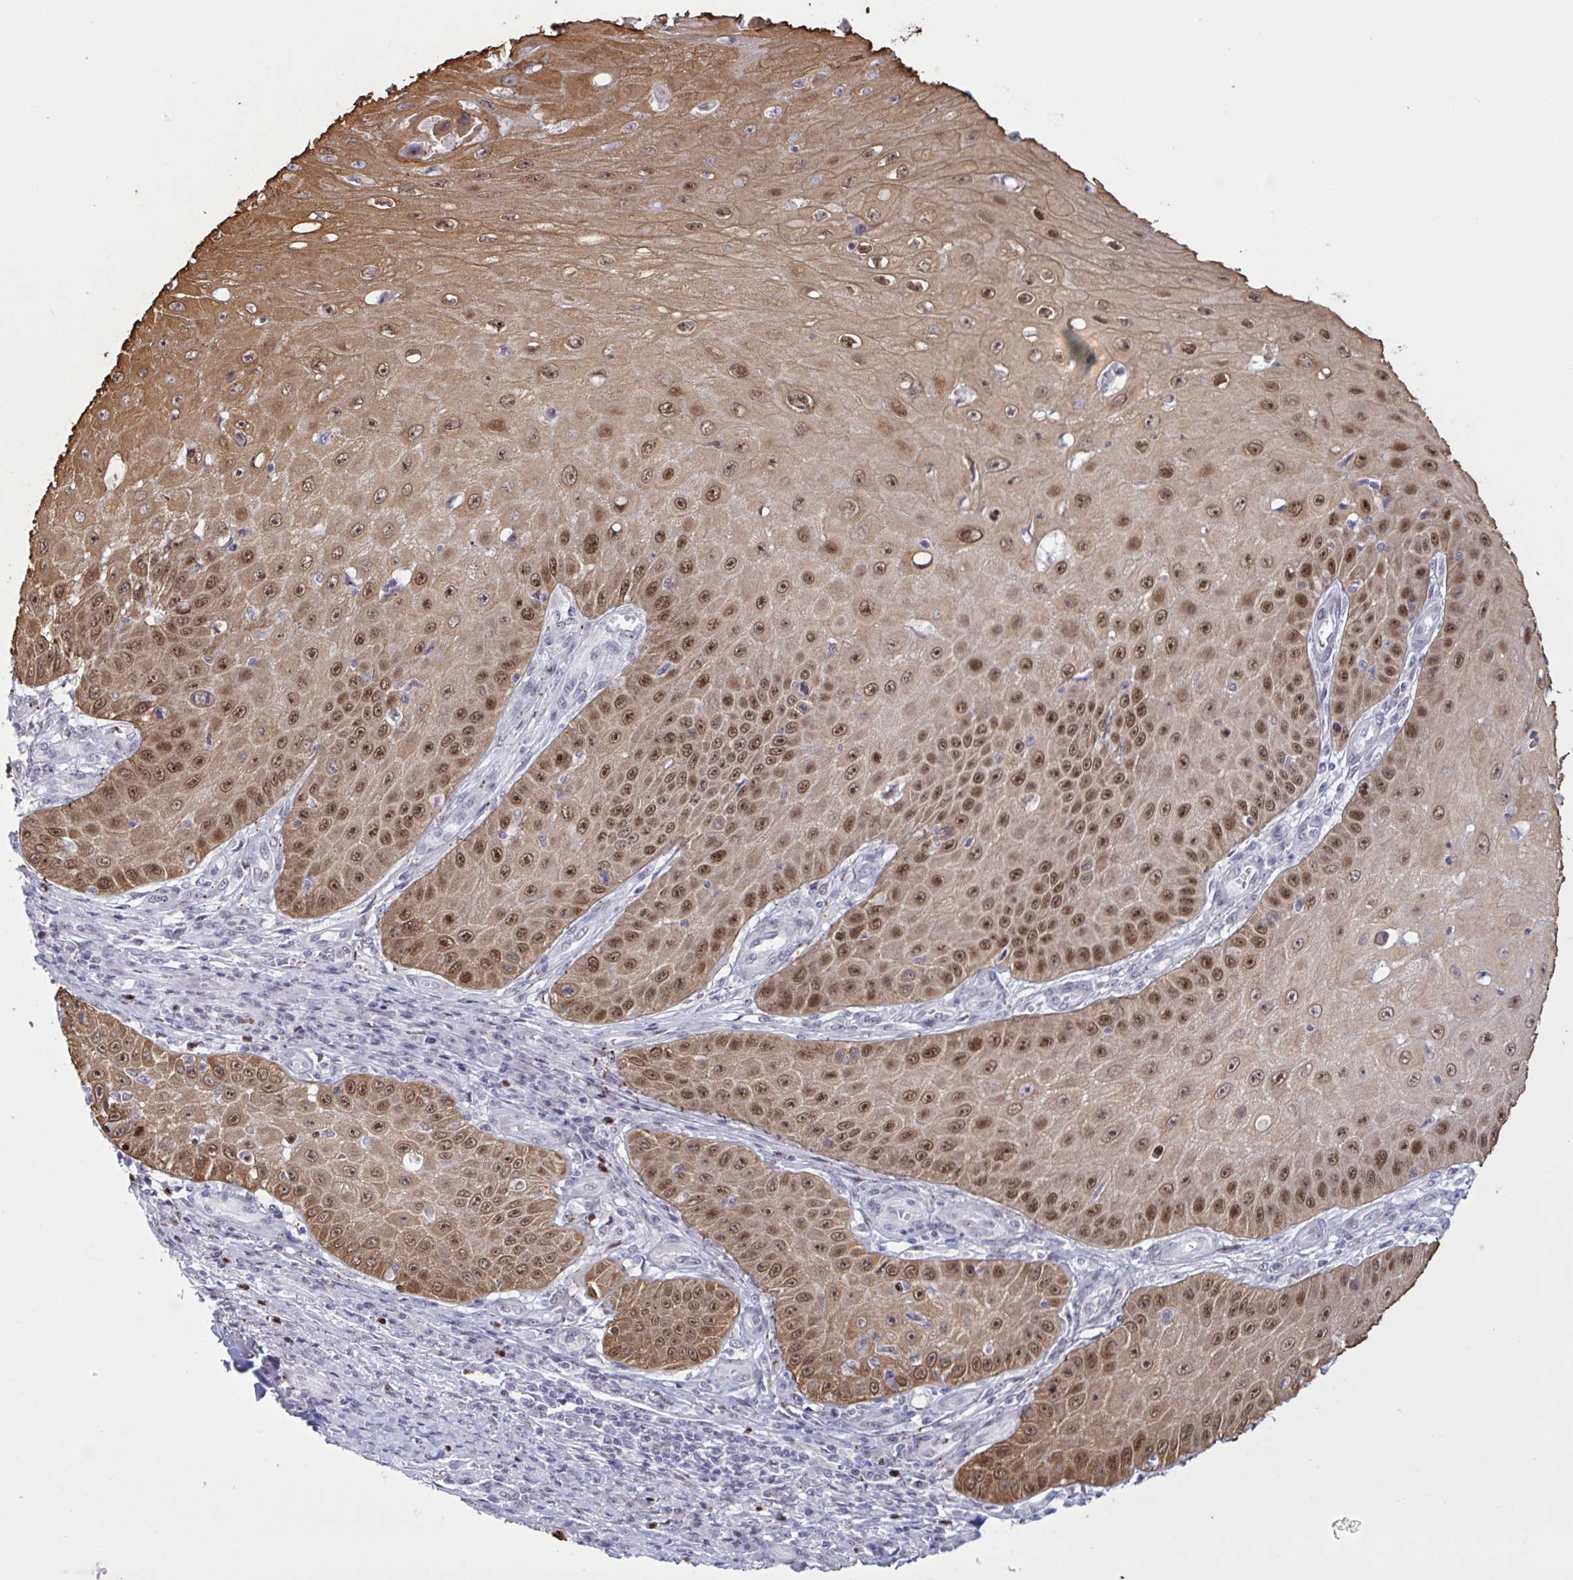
{"staining": {"intensity": "strong", "quantity": ">75%", "location": "cytoplasmic/membranous,nuclear"}, "tissue": "skin cancer", "cell_type": "Tumor cells", "image_type": "cancer", "snomed": [{"axis": "morphology", "description": "Squamous cell carcinoma, NOS"}, {"axis": "topography", "description": "Skin"}], "caption": "The histopathology image shows staining of squamous cell carcinoma (skin), revealing strong cytoplasmic/membranous and nuclear protein staining (brown color) within tumor cells. (DAB (3,3'-diaminobenzidine) = brown stain, brightfield microscopy at high magnification).", "gene": "PRMT6", "patient": {"sex": "male", "age": 70}}